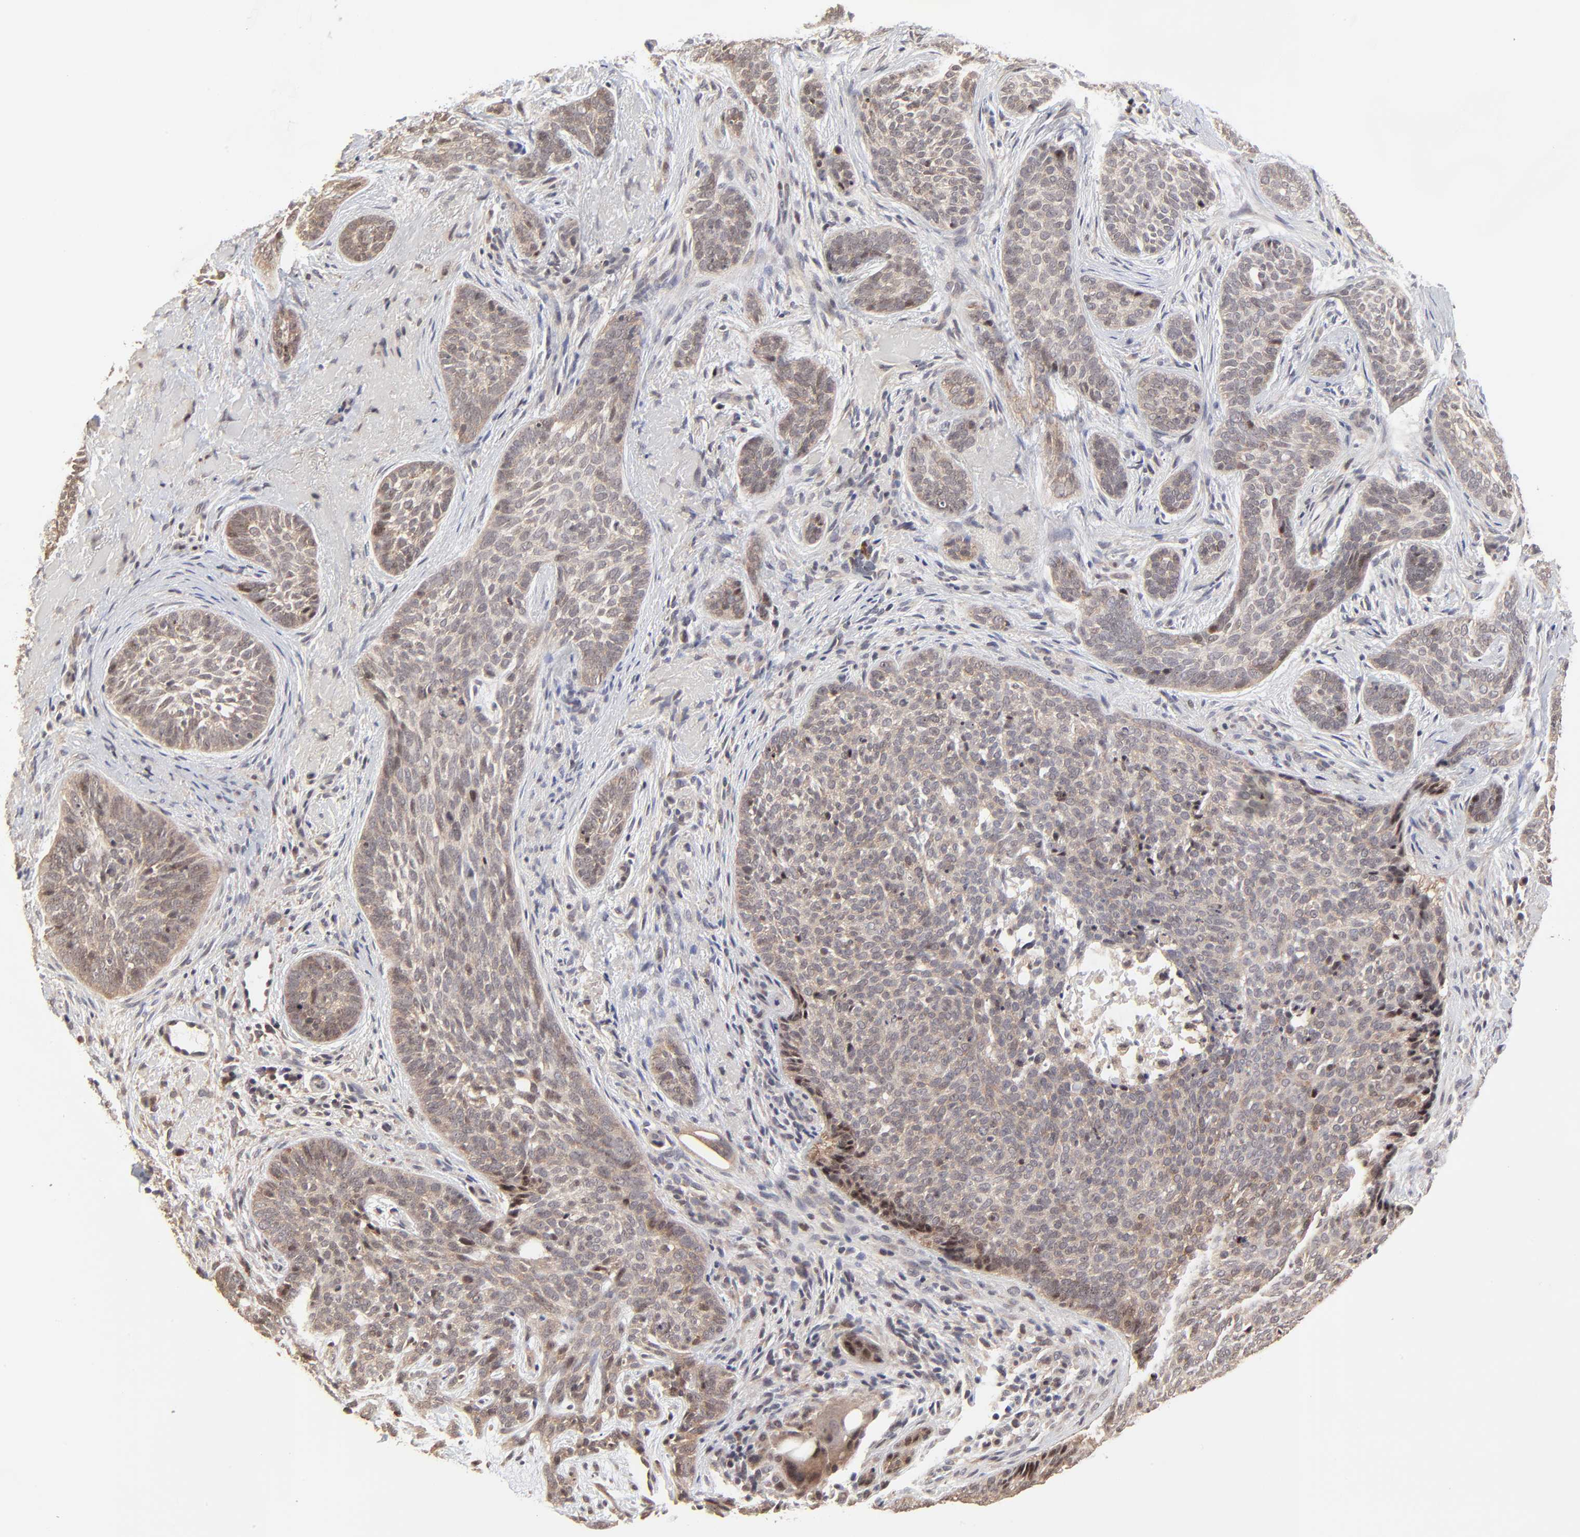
{"staining": {"intensity": "weak", "quantity": ">75%", "location": "cytoplasmic/membranous"}, "tissue": "skin cancer", "cell_type": "Tumor cells", "image_type": "cancer", "snomed": [{"axis": "morphology", "description": "Basal cell carcinoma"}, {"axis": "topography", "description": "Skin"}], "caption": "Human skin cancer stained for a protein (brown) exhibits weak cytoplasmic/membranous positive positivity in approximately >75% of tumor cells.", "gene": "FRMD8", "patient": {"sex": "male", "age": 91}}